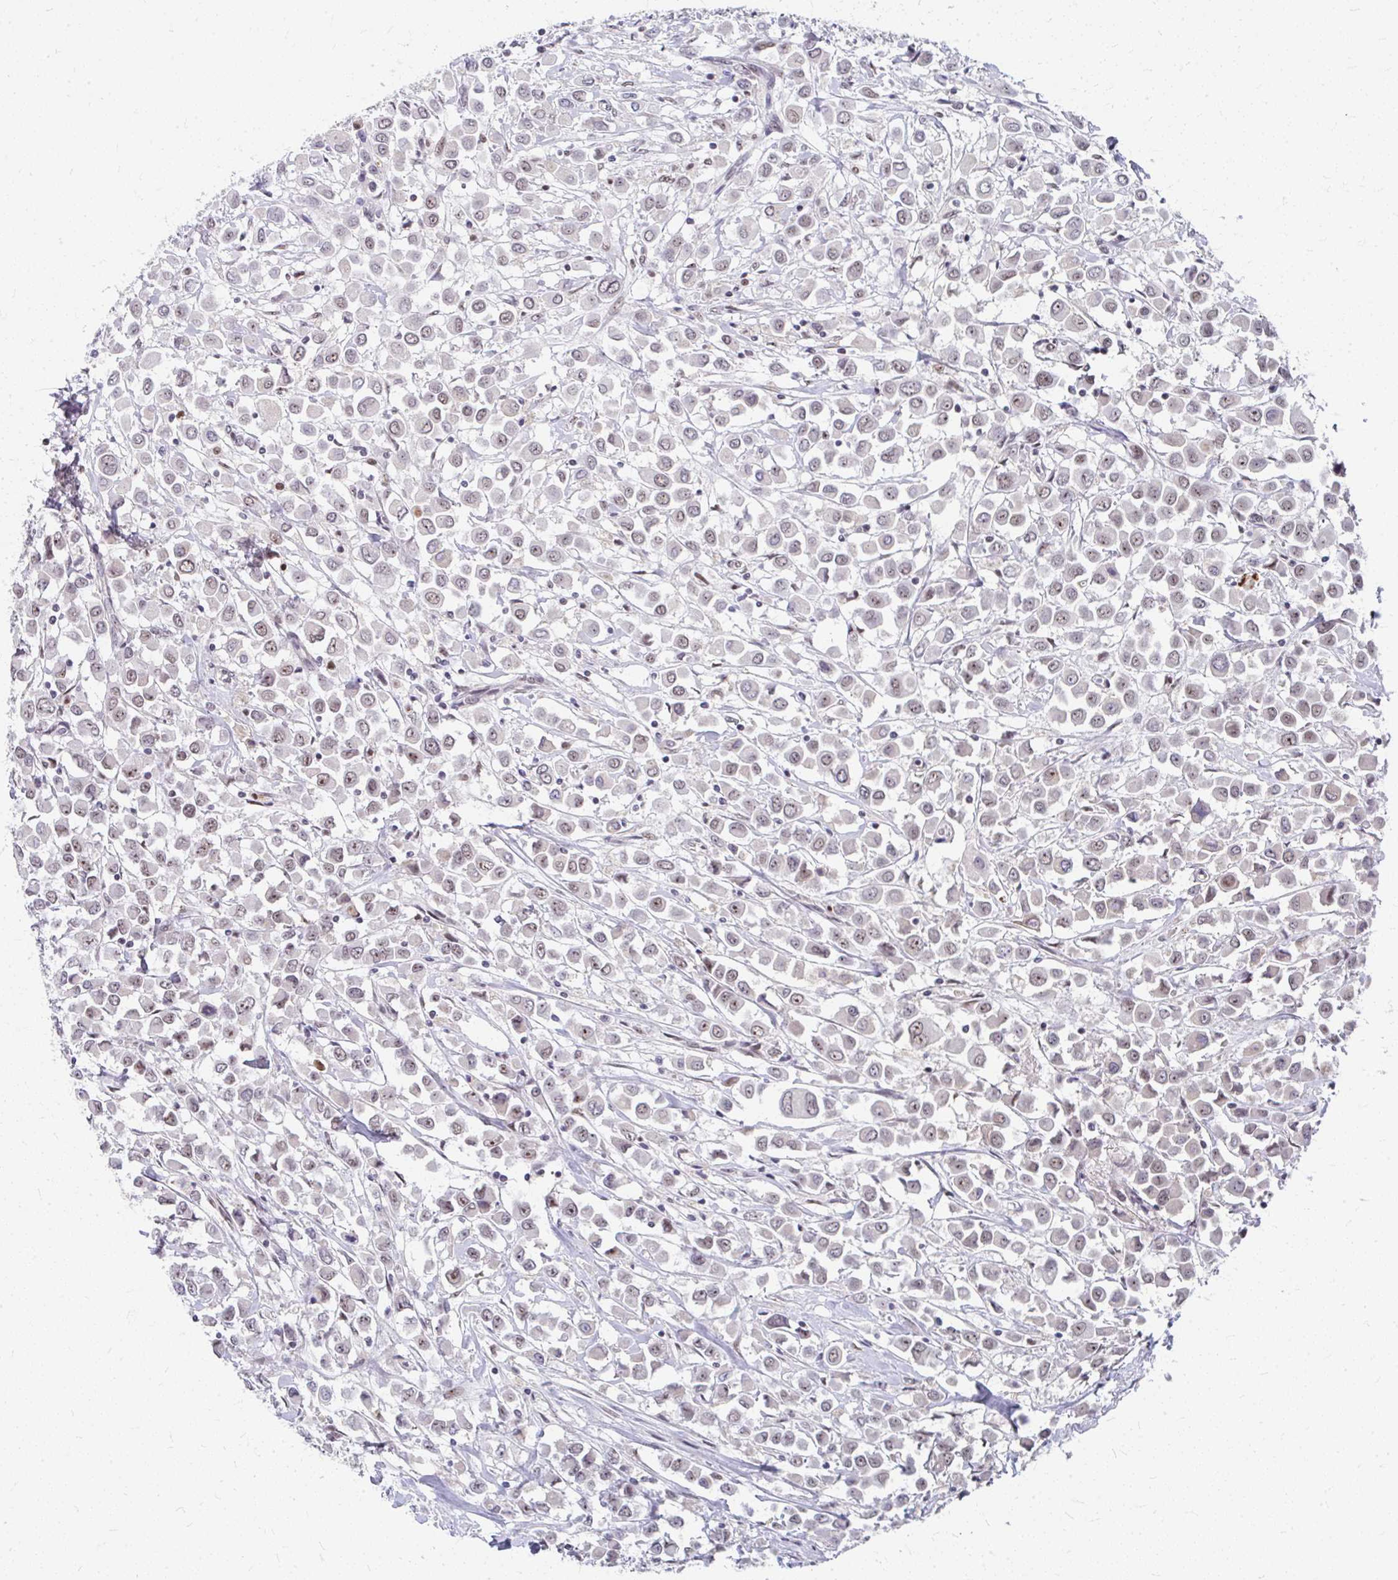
{"staining": {"intensity": "moderate", "quantity": ">75%", "location": "nuclear"}, "tissue": "breast cancer", "cell_type": "Tumor cells", "image_type": "cancer", "snomed": [{"axis": "morphology", "description": "Duct carcinoma"}, {"axis": "topography", "description": "Breast"}], "caption": "A micrograph showing moderate nuclear expression in about >75% of tumor cells in breast cancer (invasive ductal carcinoma), as visualized by brown immunohistochemical staining.", "gene": "GTF2H1", "patient": {"sex": "female", "age": 61}}